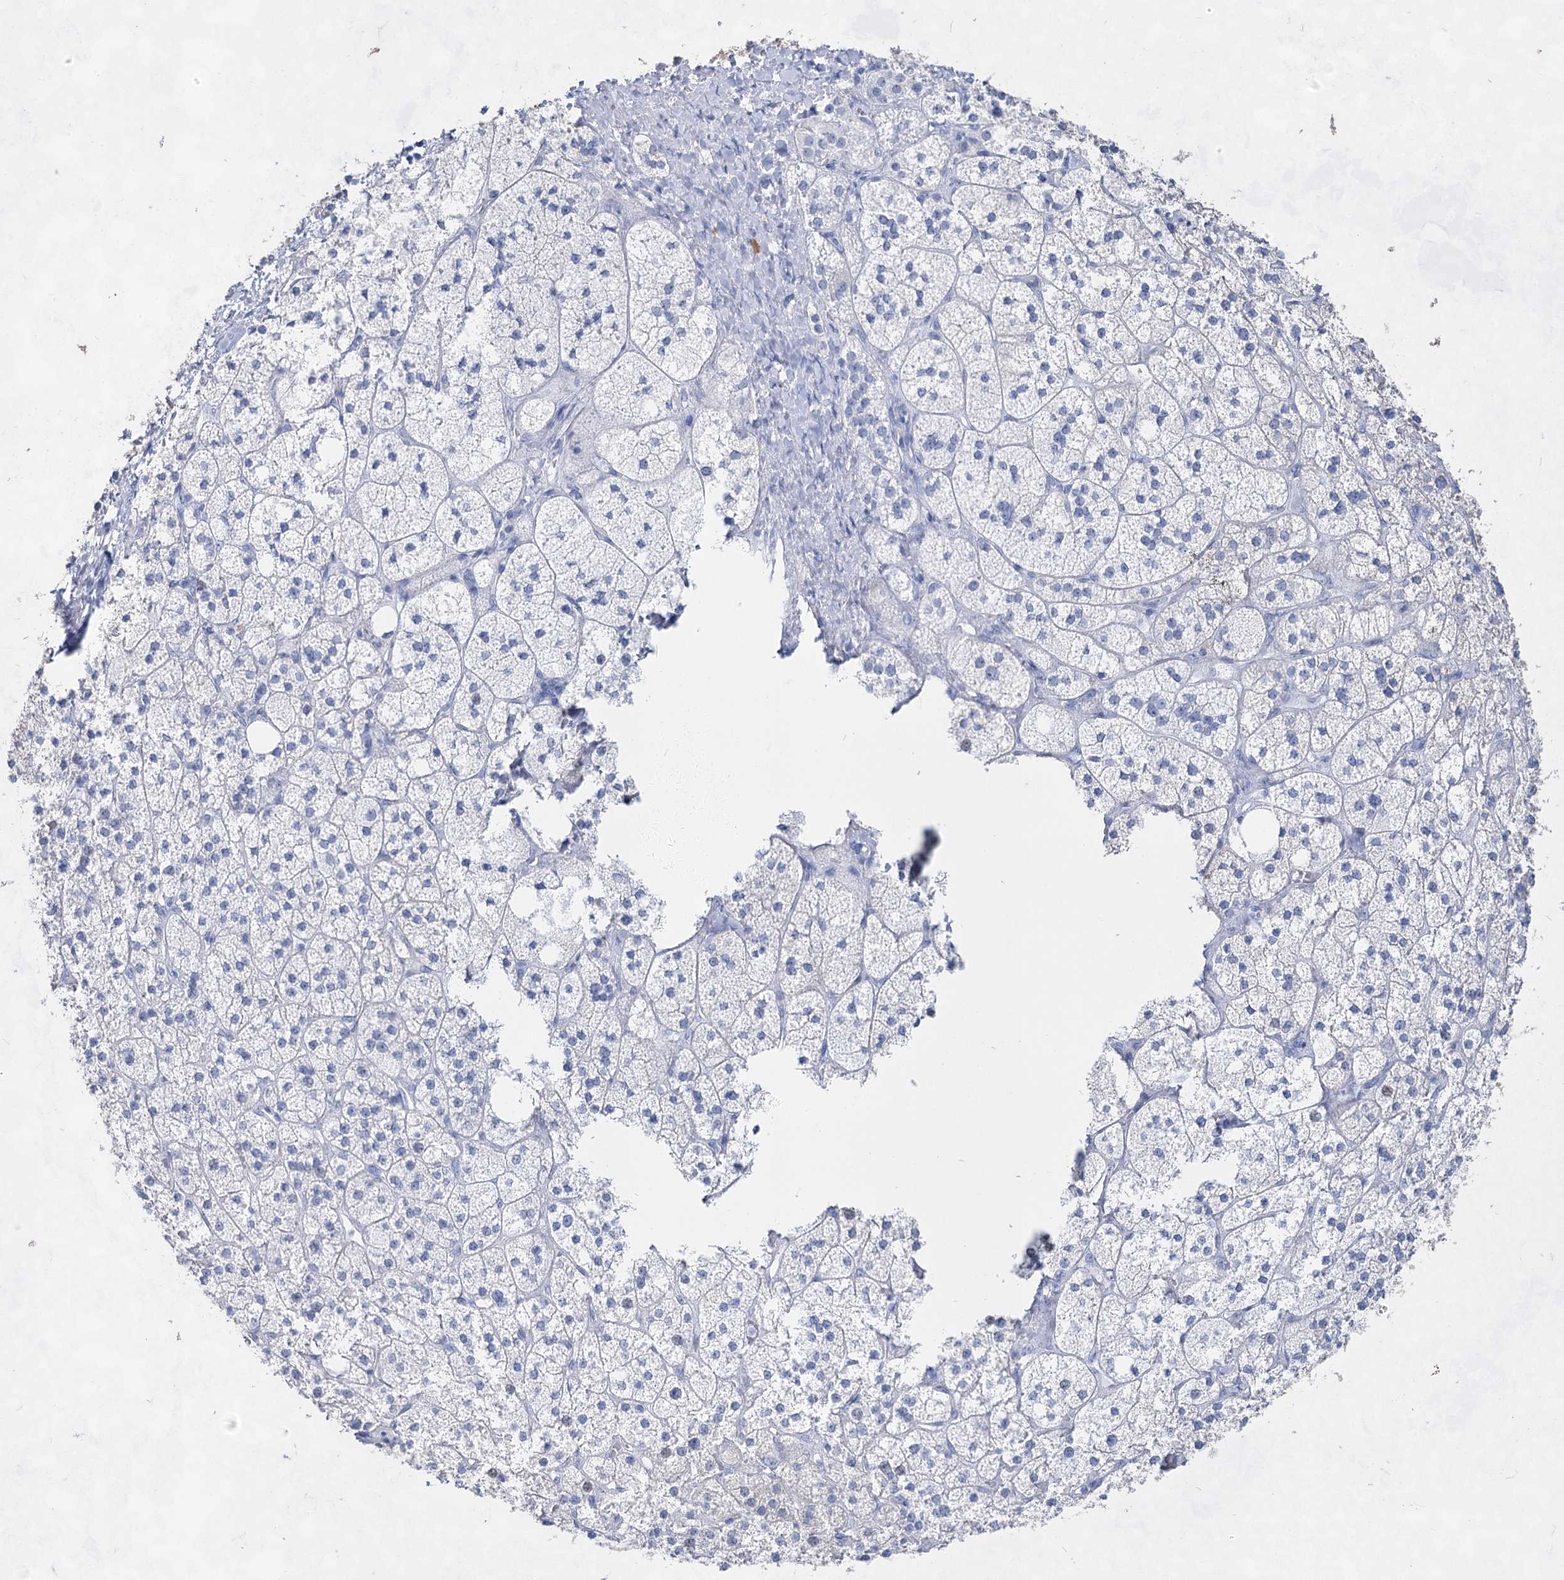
{"staining": {"intensity": "negative", "quantity": "none", "location": "none"}, "tissue": "adrenal gland", "cell_type": "Glandular cells", "image_type": "normal", "snomed": [{"axis": "morphology", "description": "Normal tissue, NOS"}, {"axis": "topography", "description": "Adrenal gland"}], "caption": "This is a histopathology image of IHC staining of unremarkable adrenal gland, which shows no expression in glandular cells. (IHC, brightfield microscopy, high magnification).", "gene": "ACRV1", "patient": {"sex": "male", "age": 61}}